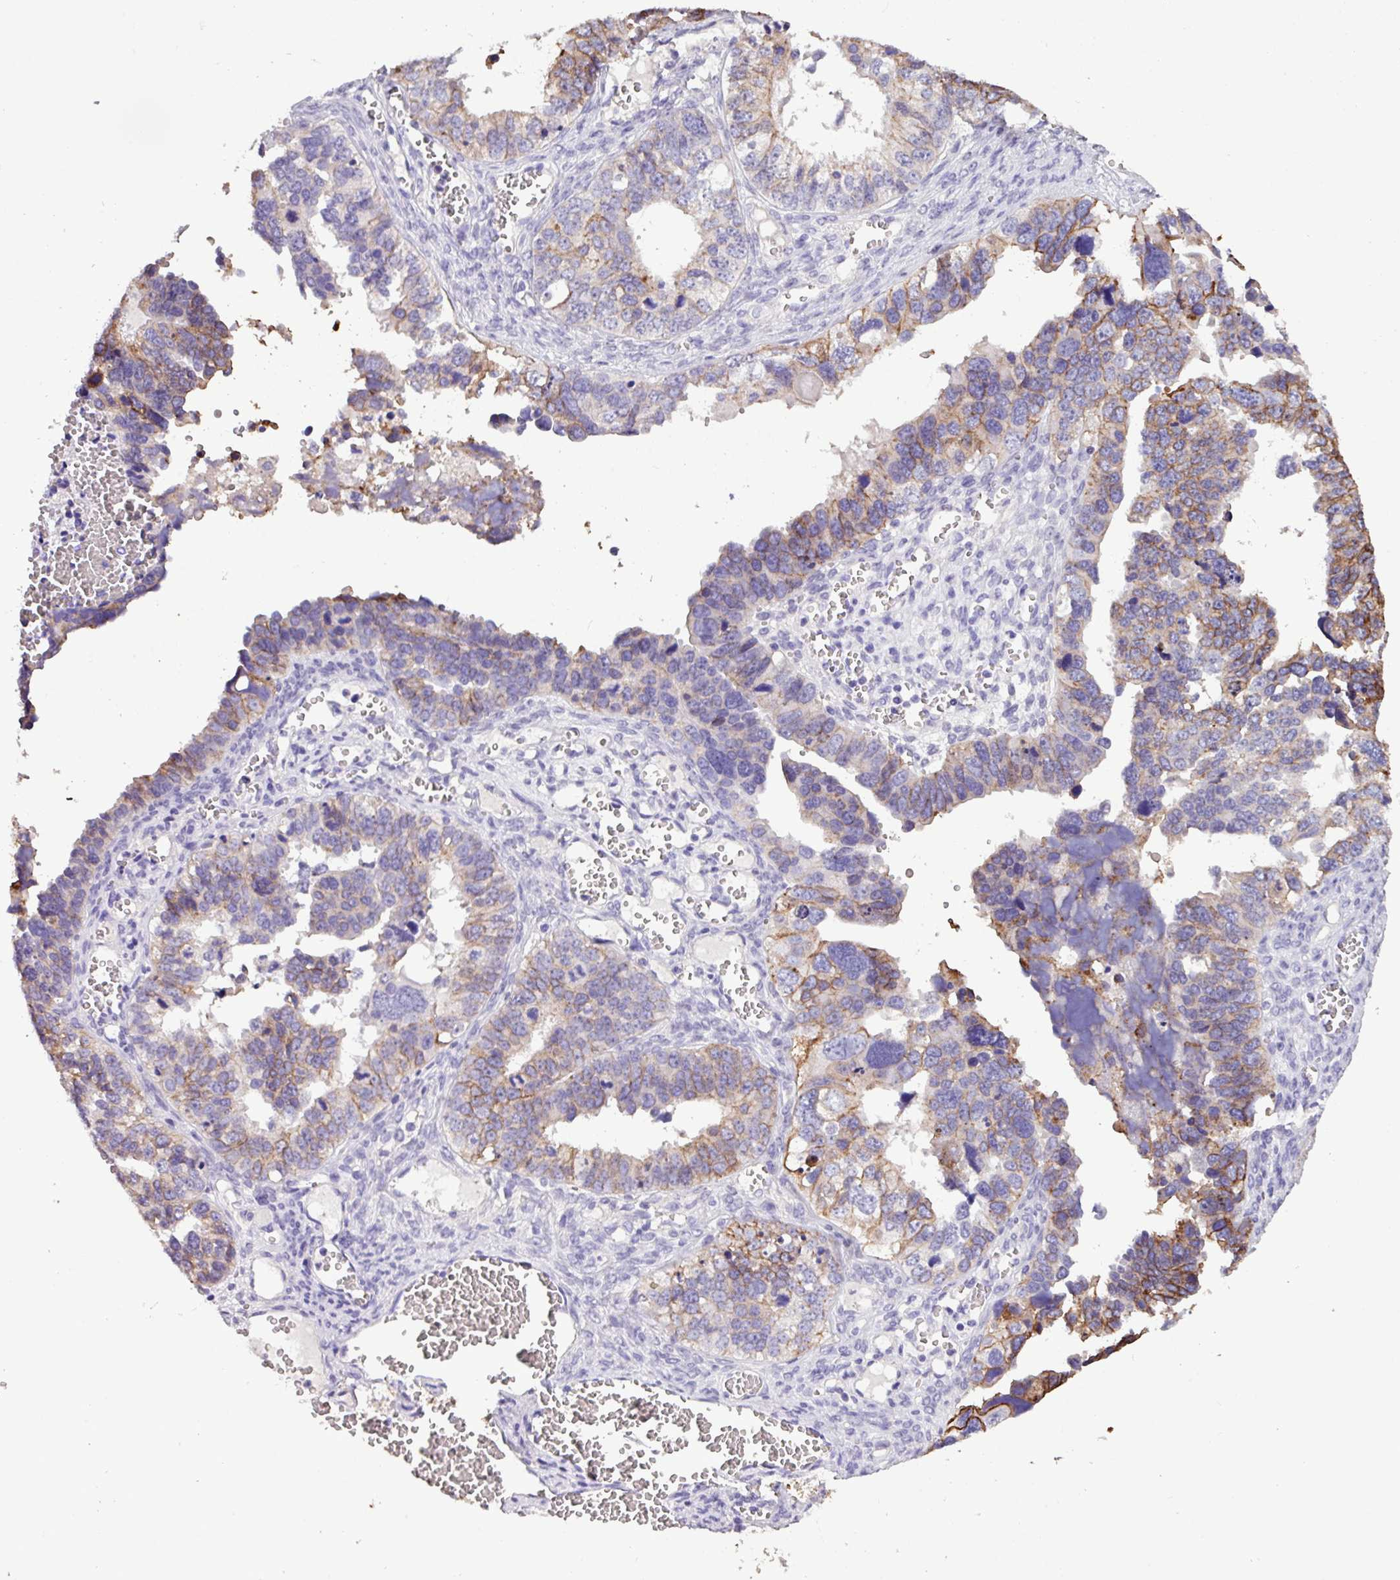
{"staining": {"intensity": "moderate", "quantity": "25%-75%", "location": "cytoplasmic/membranous"}, "tissue": "ovarian cancer", "cell_type": "Tumor cells", "image_type": "cancer", "snomed": [{"axis": "morphology", "description": "Cystadenocarcinoma, serous, NOS"}, {"axis": "topography", "description": "Ovary"}], "caption": "IHC histopathology image of ovarian serous cystadenocarcinoma stained for a protein (brown), which displays medium levels of moderate cytoplasmic/membranous positivity in approximately 25%-75% of tumor cells.", "gene": "EPCAM", "patient": {"sex": "female", "age": 76}}